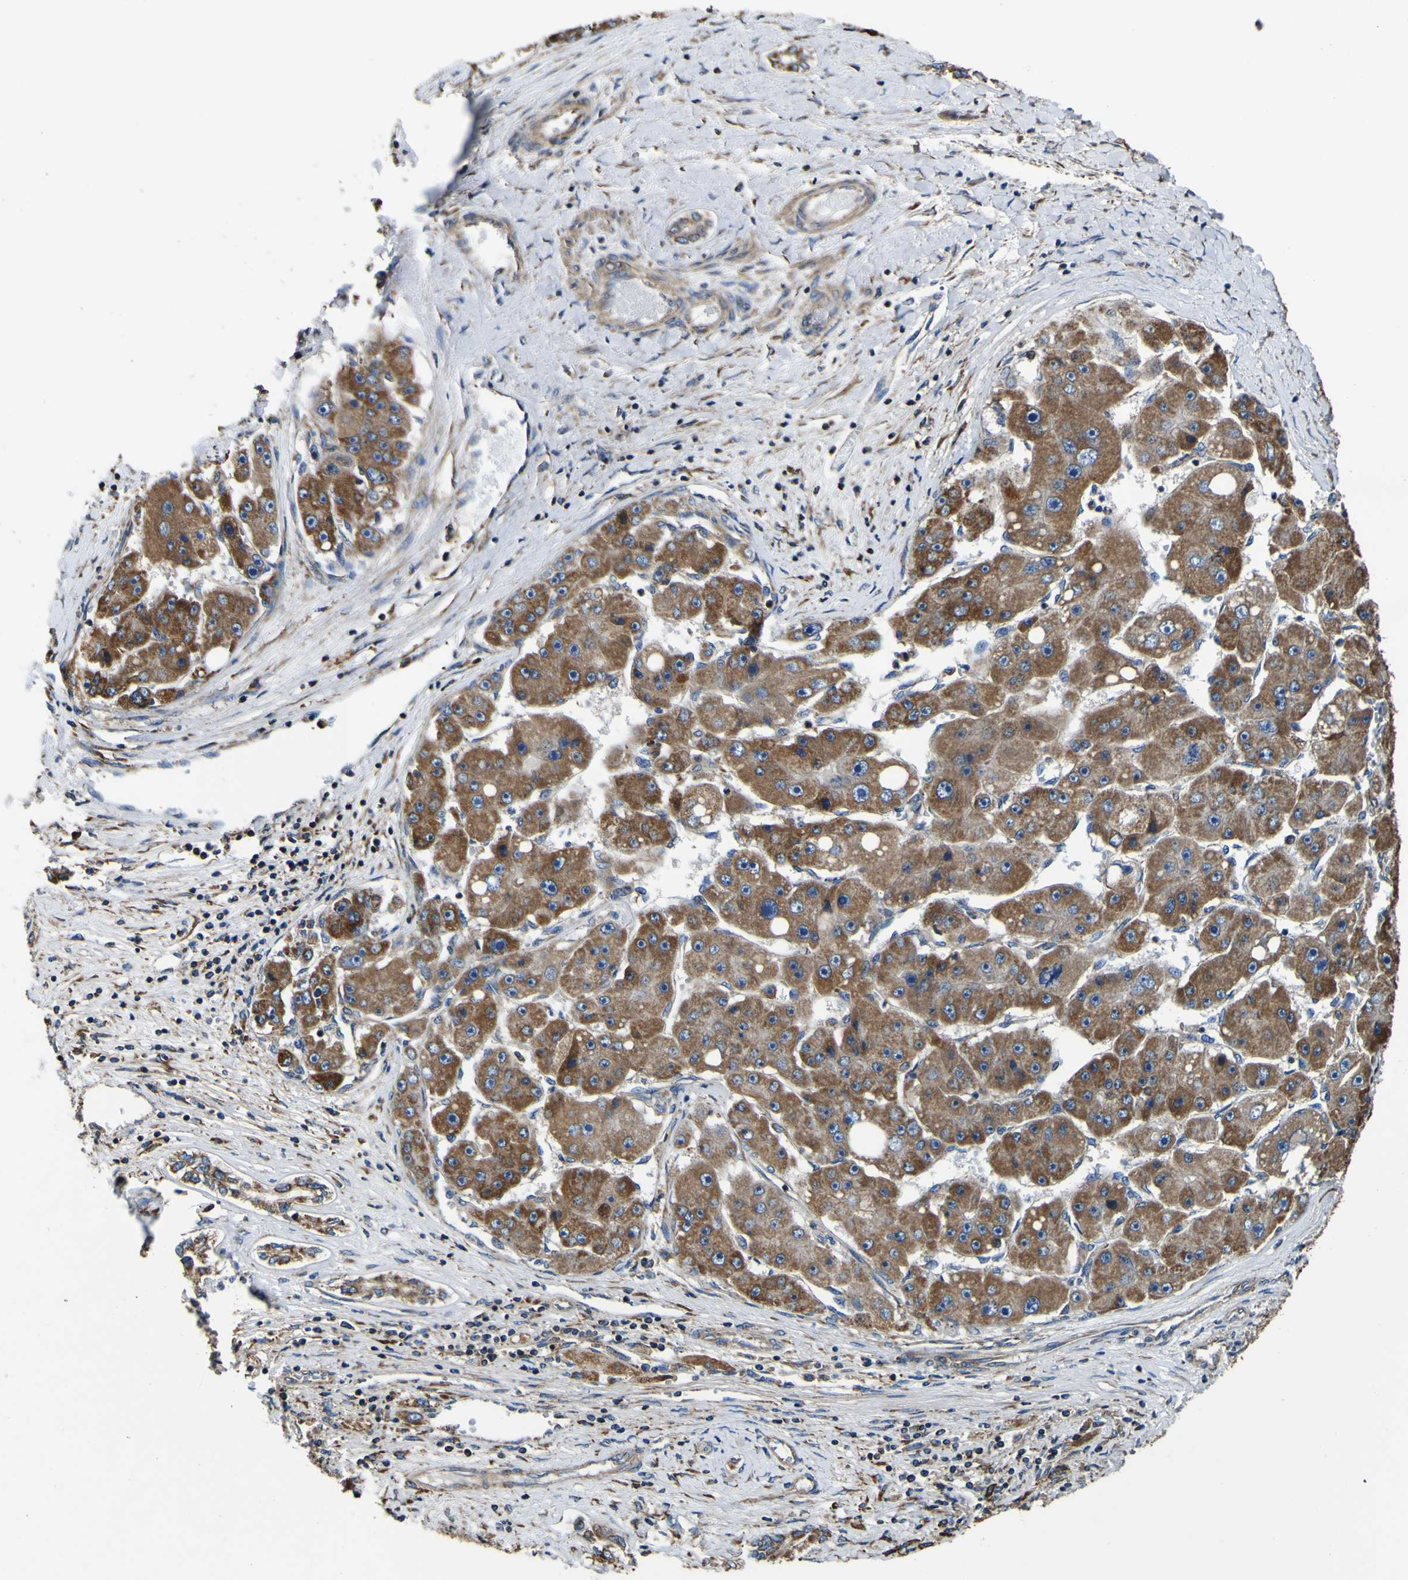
{"staining": {"intensity": "moderate", "quantity": ">75%", "location": "cytoplasmic/membranous"}, "tissue": "liver cancer", "cell_type": "Tumor cells", "image_type": "cancer", "snomed": [{"axis": "morphology", "description": "Carcinoma, Hepatocellular, NOS"}, {"axis": "topography", "description": "Liver"}], "caption": "High-magnification brightfield microscopy of liver hepatocellular carcinoma stained with DAB (3,3'-diaminobenzidine) (brown) and counterstained with hematoxylin (blue). tumor cells exhibit moderate cytoplasmic/membranous expression is present in about>75% of cells.", "gene": "INPP5A", "patient": {"sex": "female", "age": 61}}